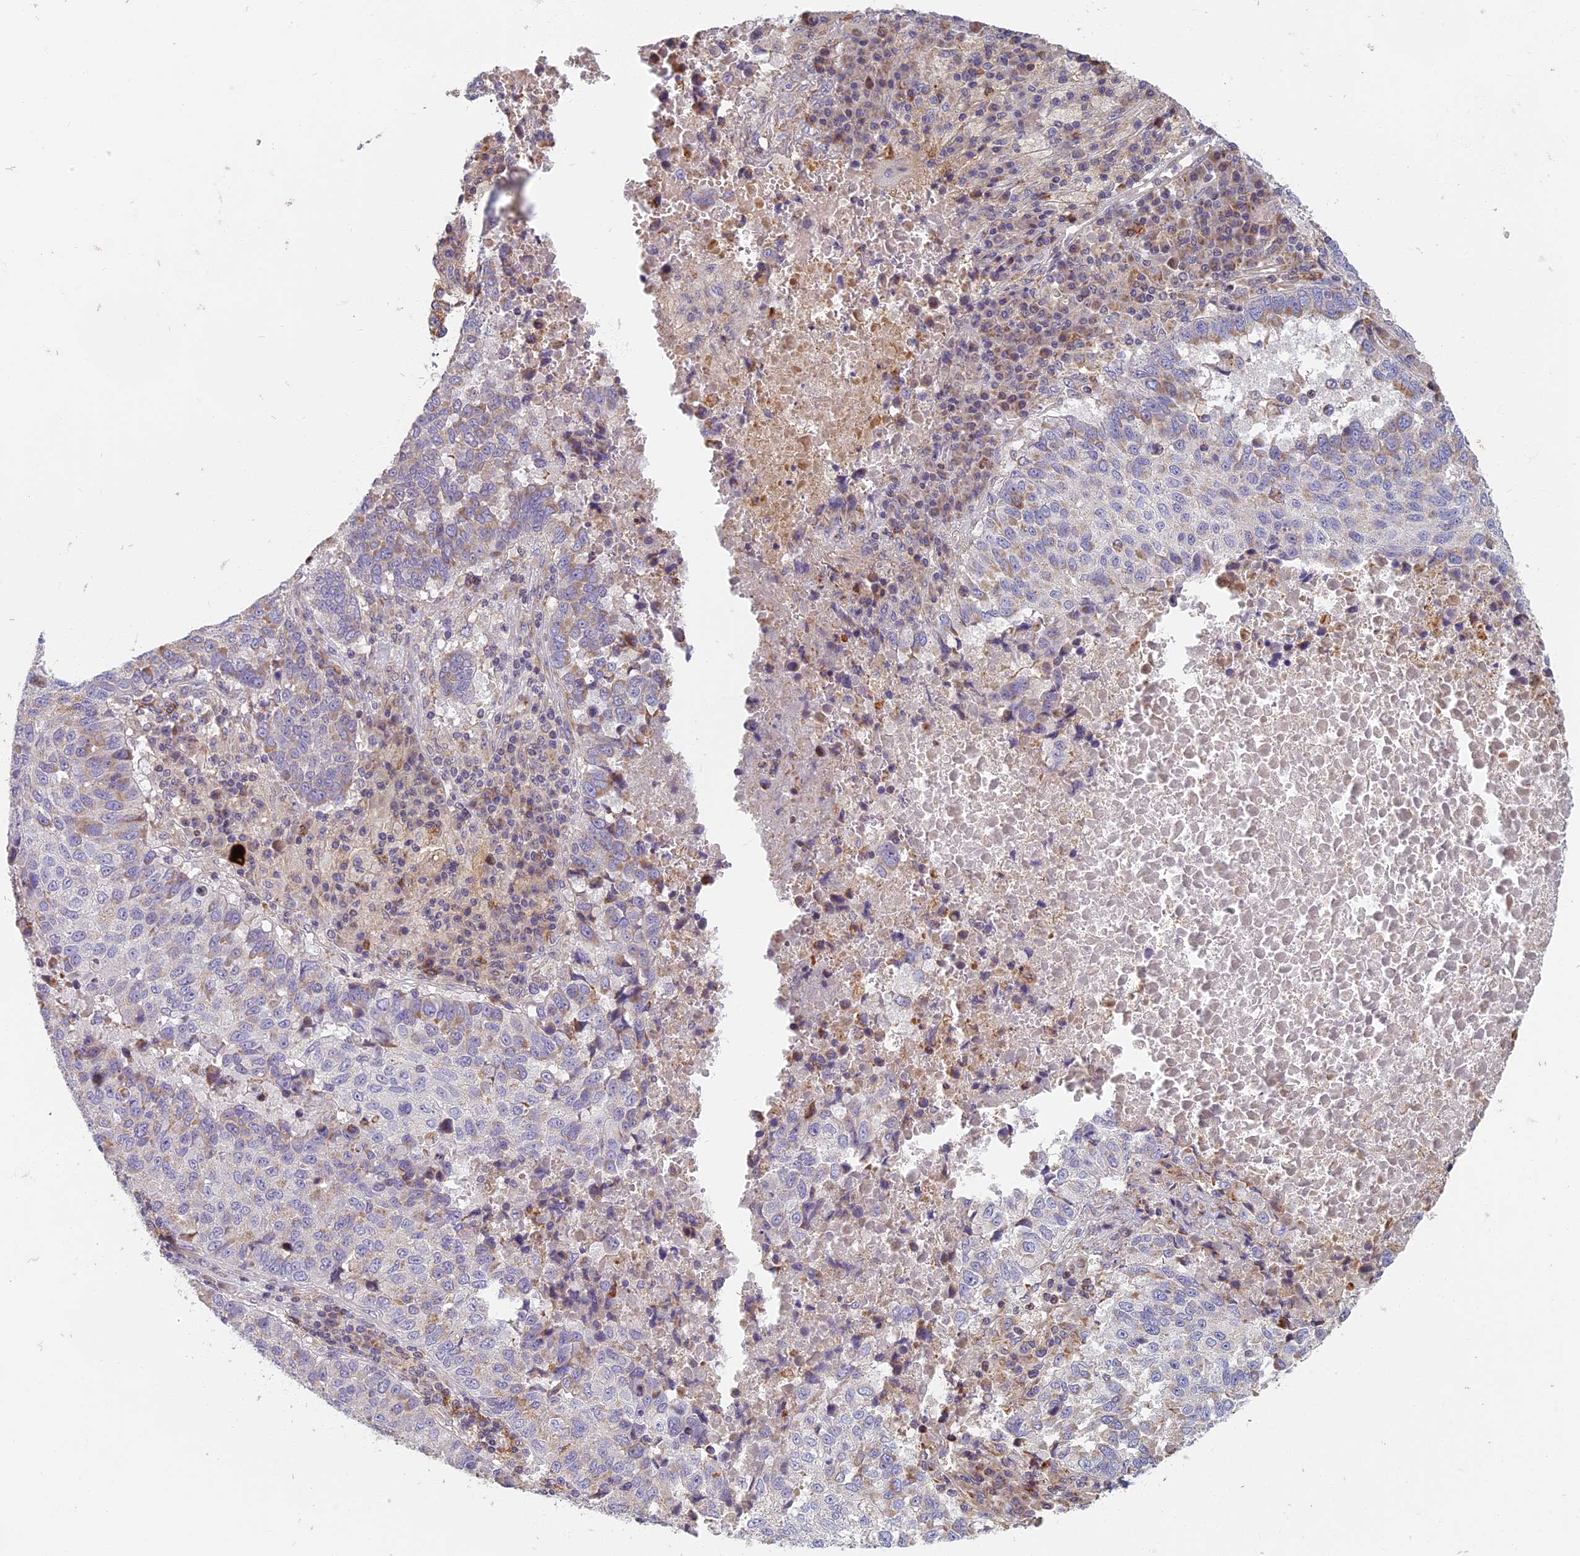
{"staining": {"intensity": "weak", "quantity": "25%-75%", "location": "cytoplasmic/membranous"}, "tissue": "lung cancer", "cell_type": "Tumor cells", "image_type": "cancer", "snomed": [{"axis": "morphology", "description": "Squamous cell carcinoma, NOS"}, {"axis": "topography", "description": "Lung"}], "caption": "Human squamous cell carcinoma (lung) stained with a protein marker exhibits weak staining in tumor cells.", "gene": "EDAR", "patient": {"sex": "male", "age": 73}}